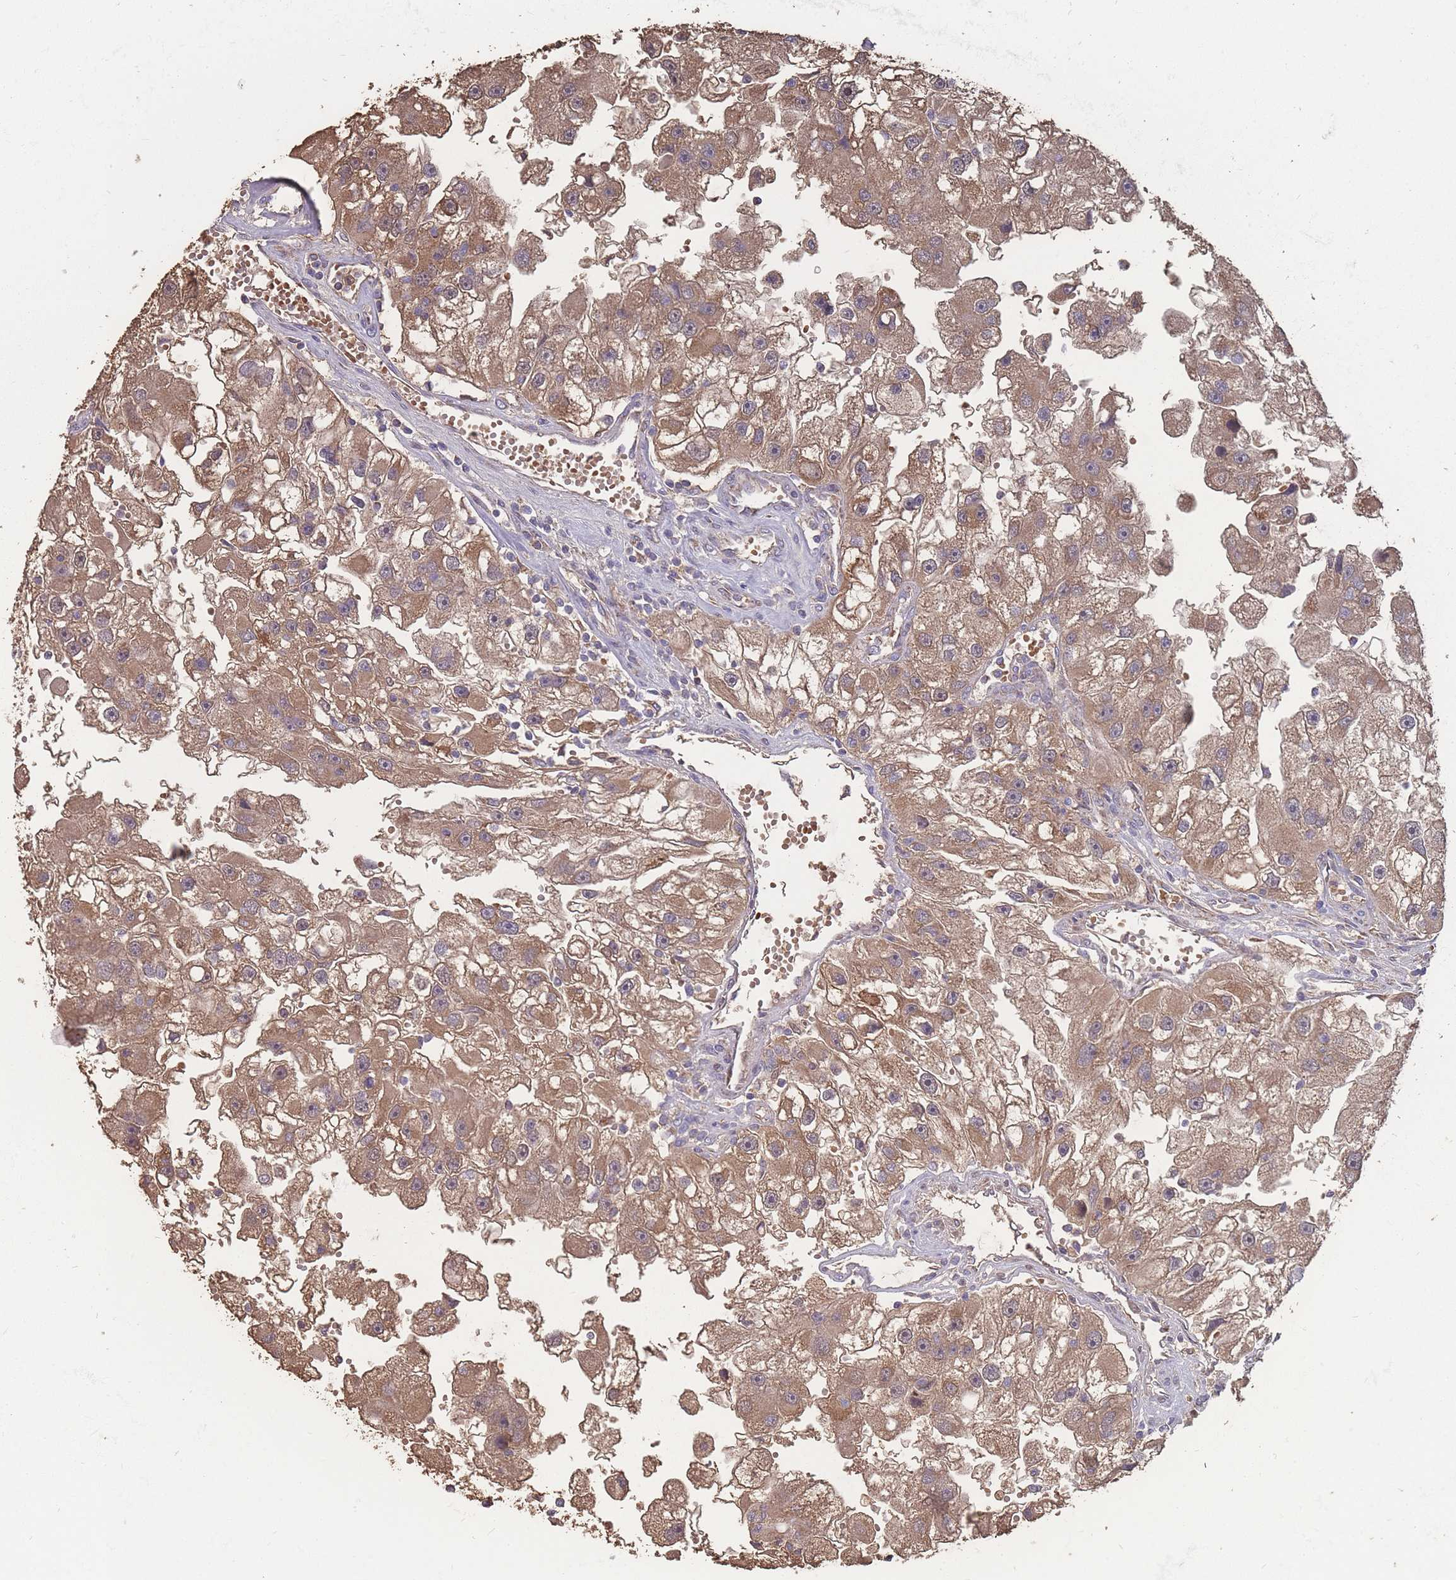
{"staining": {"intensity": "moderate", "quantity": ">75%", "location": "cytoplasmic/membranous"}, "tissue": "renal cancer", "cell_type": "Tumor cells", "image_type": "cancer", "snomed": [{"axis": "morphology", "description": "Adenocarcinoma, NOS"}, {"axis": "topography", "description": "Kidney"}], "caption": "The immunohistochemical stain highlights moderate cytoplasmic/membranous staining in tumor cells of renal cancer tissue.", "gene": "SLC35B4", "patient": {"sex": "male", "age": 63}}